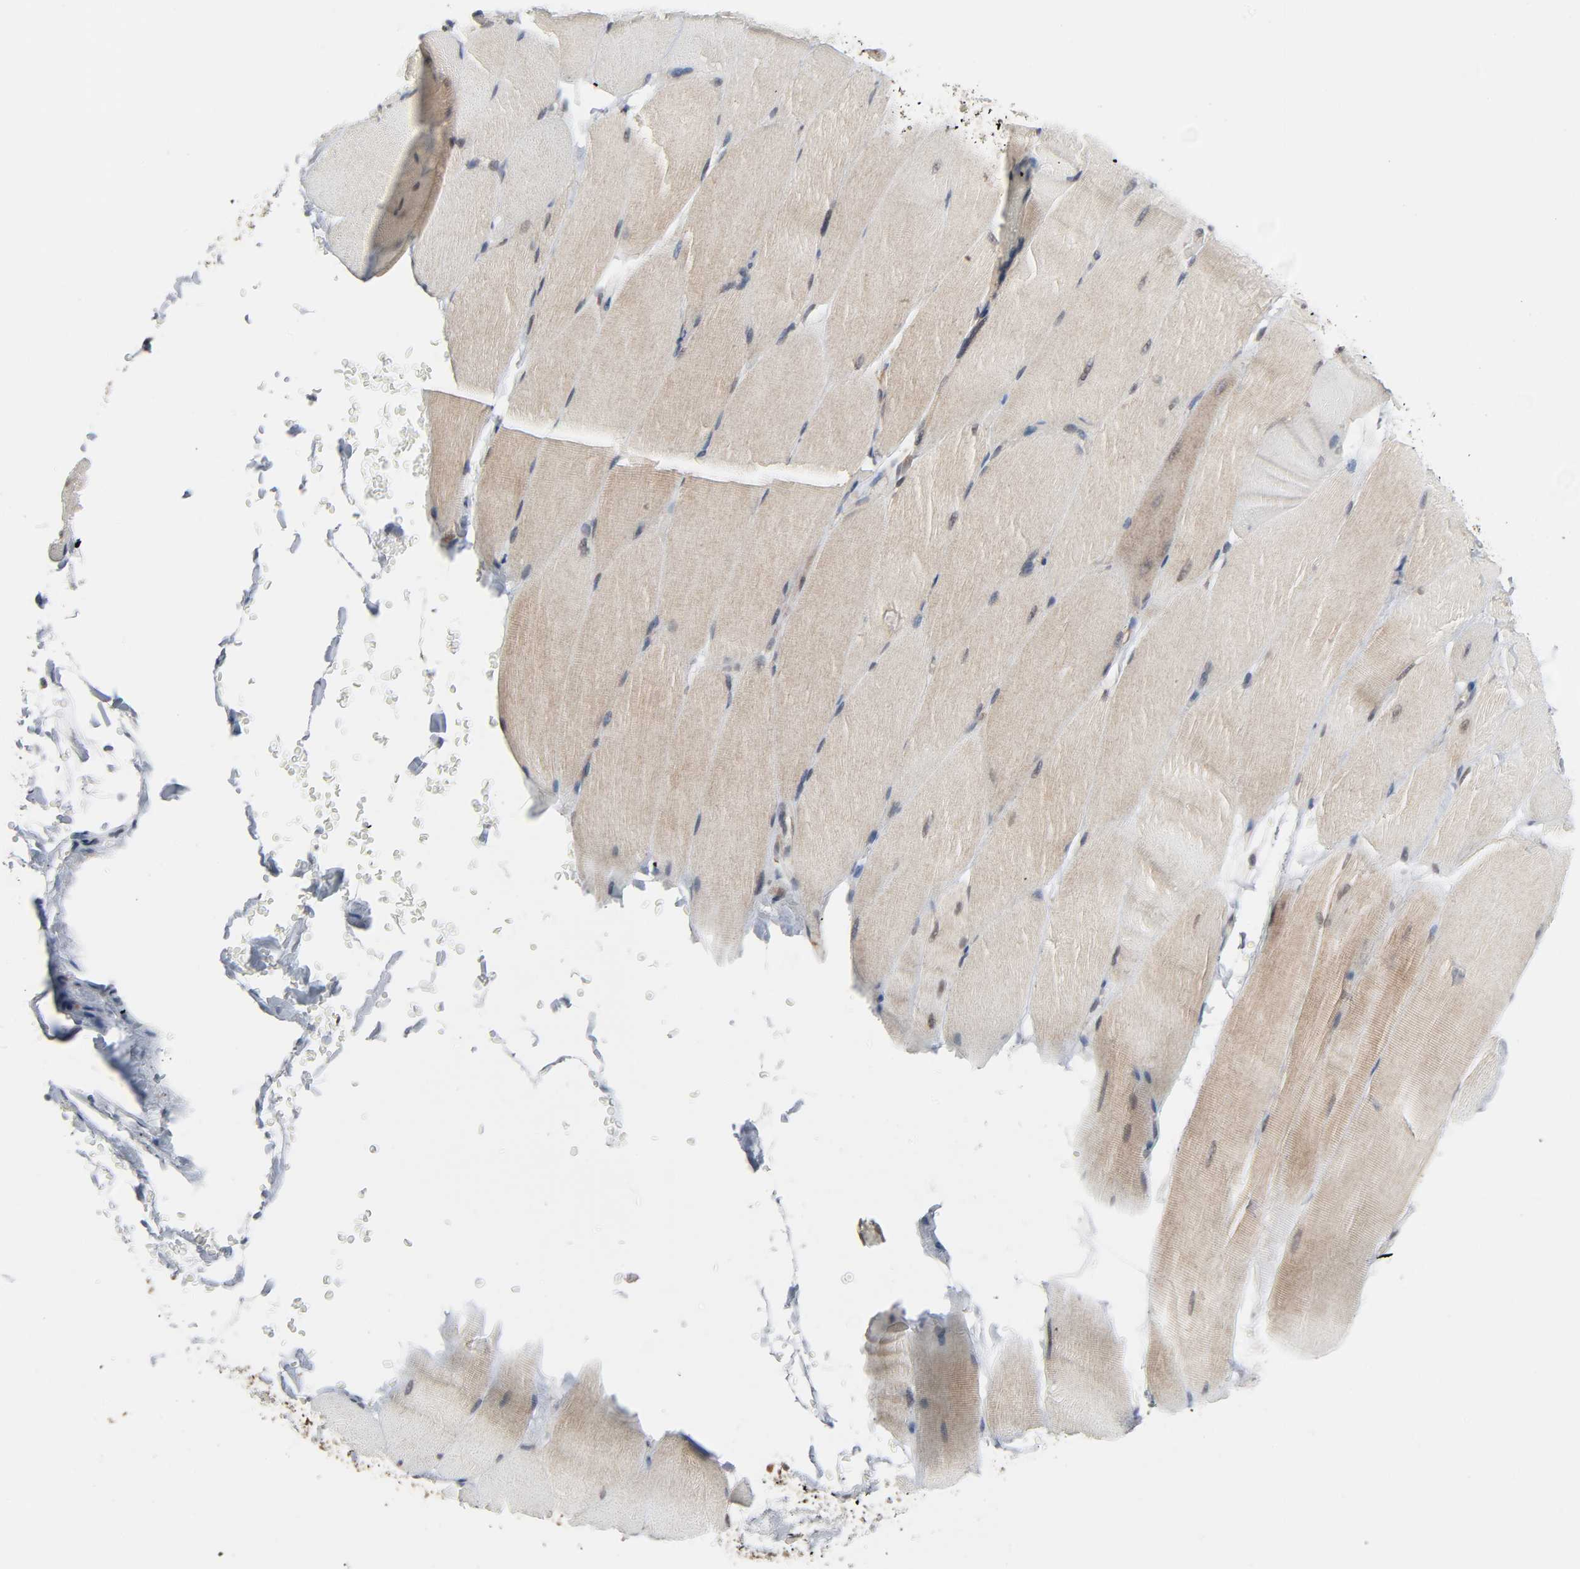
{"staining": {"intensity": "weak", "quantity": ">75%", "location": "cytoplasmic/membranous"}, "tissue": "skeletal muscle", "cell_type": "Myocytes", "image_type": "normal", "snomed": [{"axis": "morphology", "description": "Normal tissue, NOS"}, {"axis": "topography", "description": "Skeletal muscle"}, {"axis": "topography", "description": "Parathyroid gland"}], "caption": "IHC (DAB) staining of normal human skeletal muscle shows weak cytoplasmic/membranous protein positivity in about >75% of myocytes.", "gene": "GSK3A", "patient": {"sex": "female", "age": 37}}